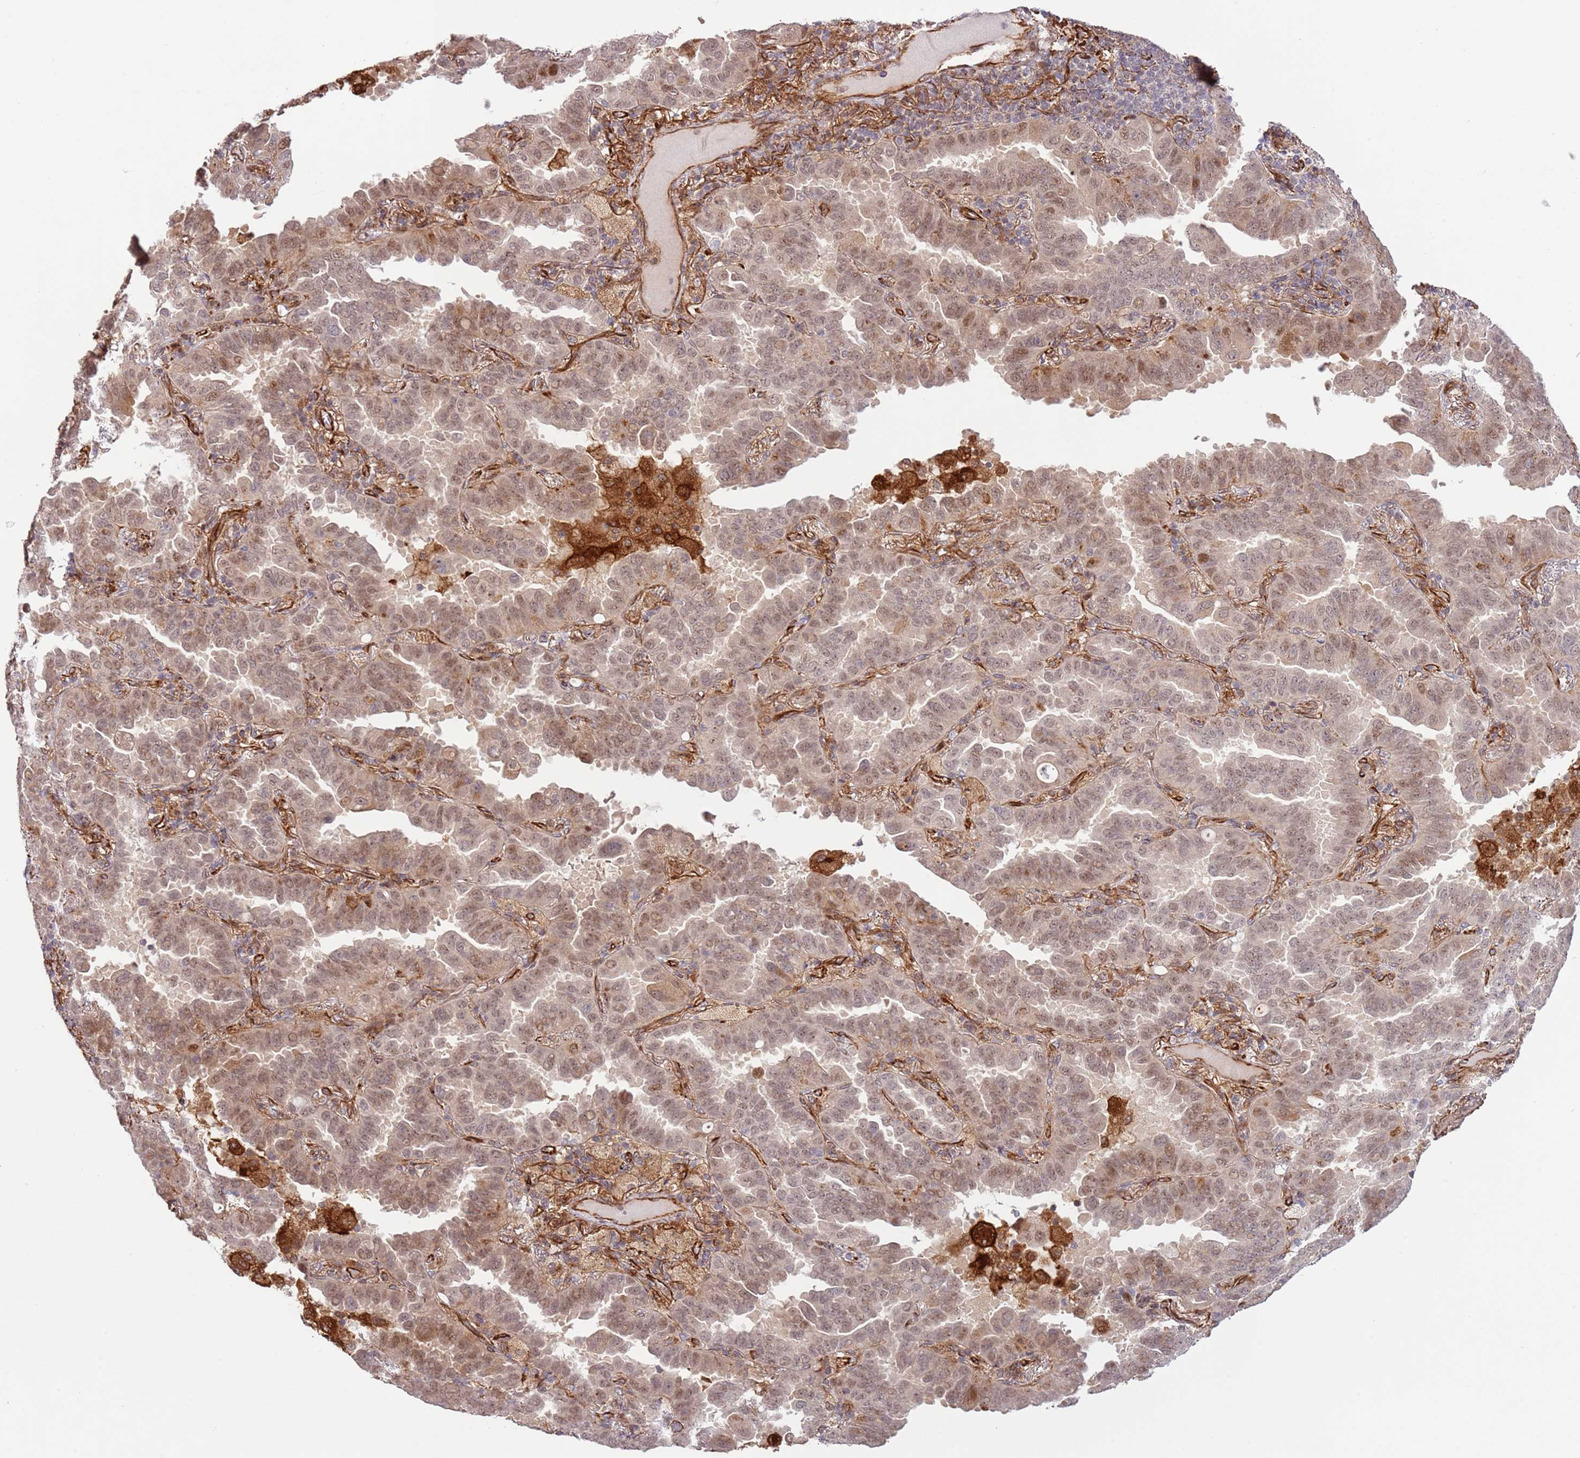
{"staining": {"intensity": "weak", "quantity": ">75%", "location": "nuclear"}, "tissue": "lung cancer", "cell_type": "Tumor cells", "image_type": "cancer", "snomed": [{"axis": "morphology", "description": "Adenocarcinoma, NOS"}, {"axis": "topography", "description": "Lung"}], "caption": "This micrograph displays immunohistochemistry (IHC) staining of lung cancer (adenocarcinoma), with low weak nuclear expression in about >75% of tumor cells.", "gene": "NEK3", "patient": {"sex": "male", "age": 64}}